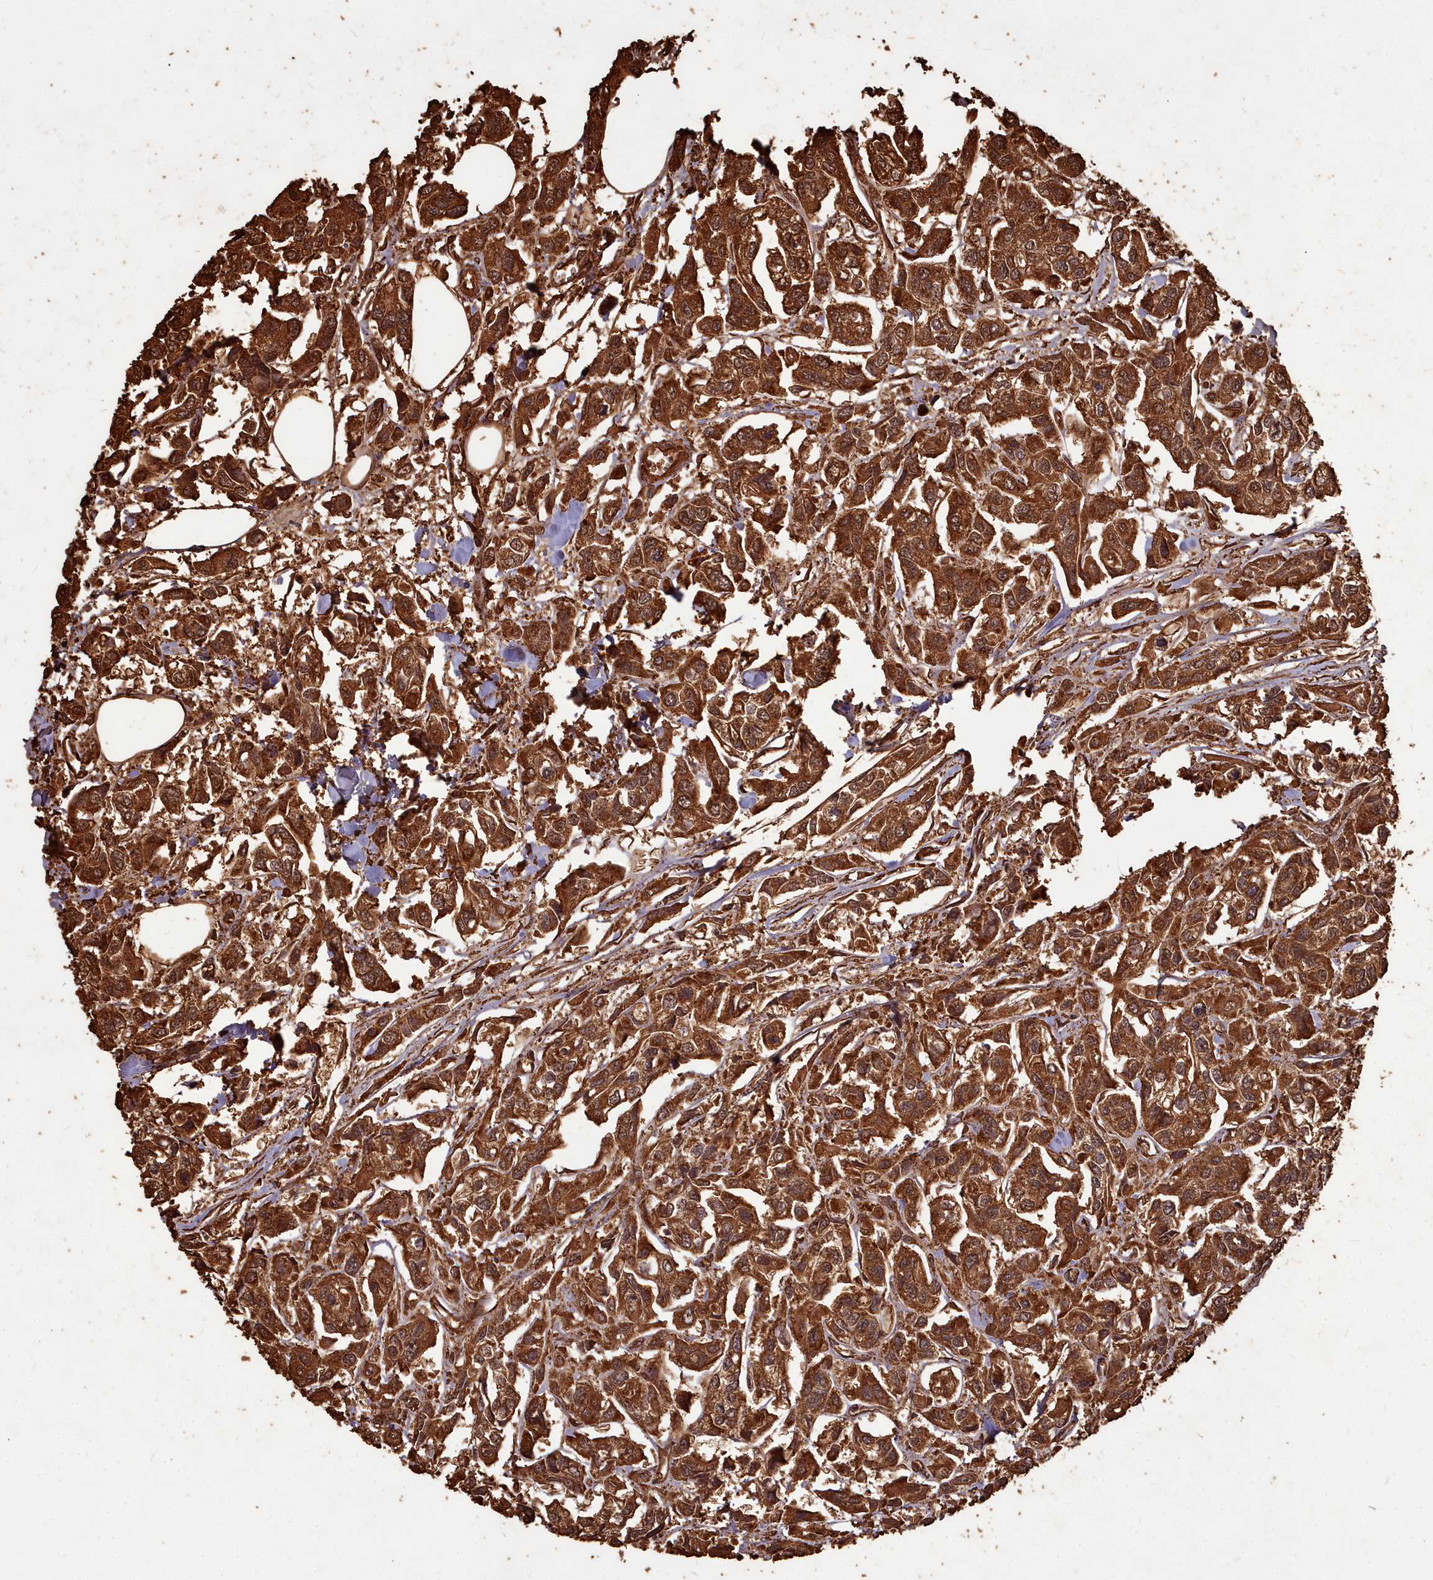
{"staining": {"intensity": "strong", "quantity": ">75%", "location": "cytoplasmic/membranous"}, "tissue": "urothelial cancer", "cell_type": "Tumor cells", "image_type": "cancer", "snomed": [{"axis": "morphology", "description": "Urothelial carcinoma, High grade"}, {"axis": "topography", "description": "Urinary bladder"}], "caption": "Immunohistochemical staining of human high-grade urothelial carcinoma shows strong cytoplasmic/membranous protein expression in approximately >75% of tumor cells.", "gene": "COX11", "patient": {"sex": "male", "age": 67}}